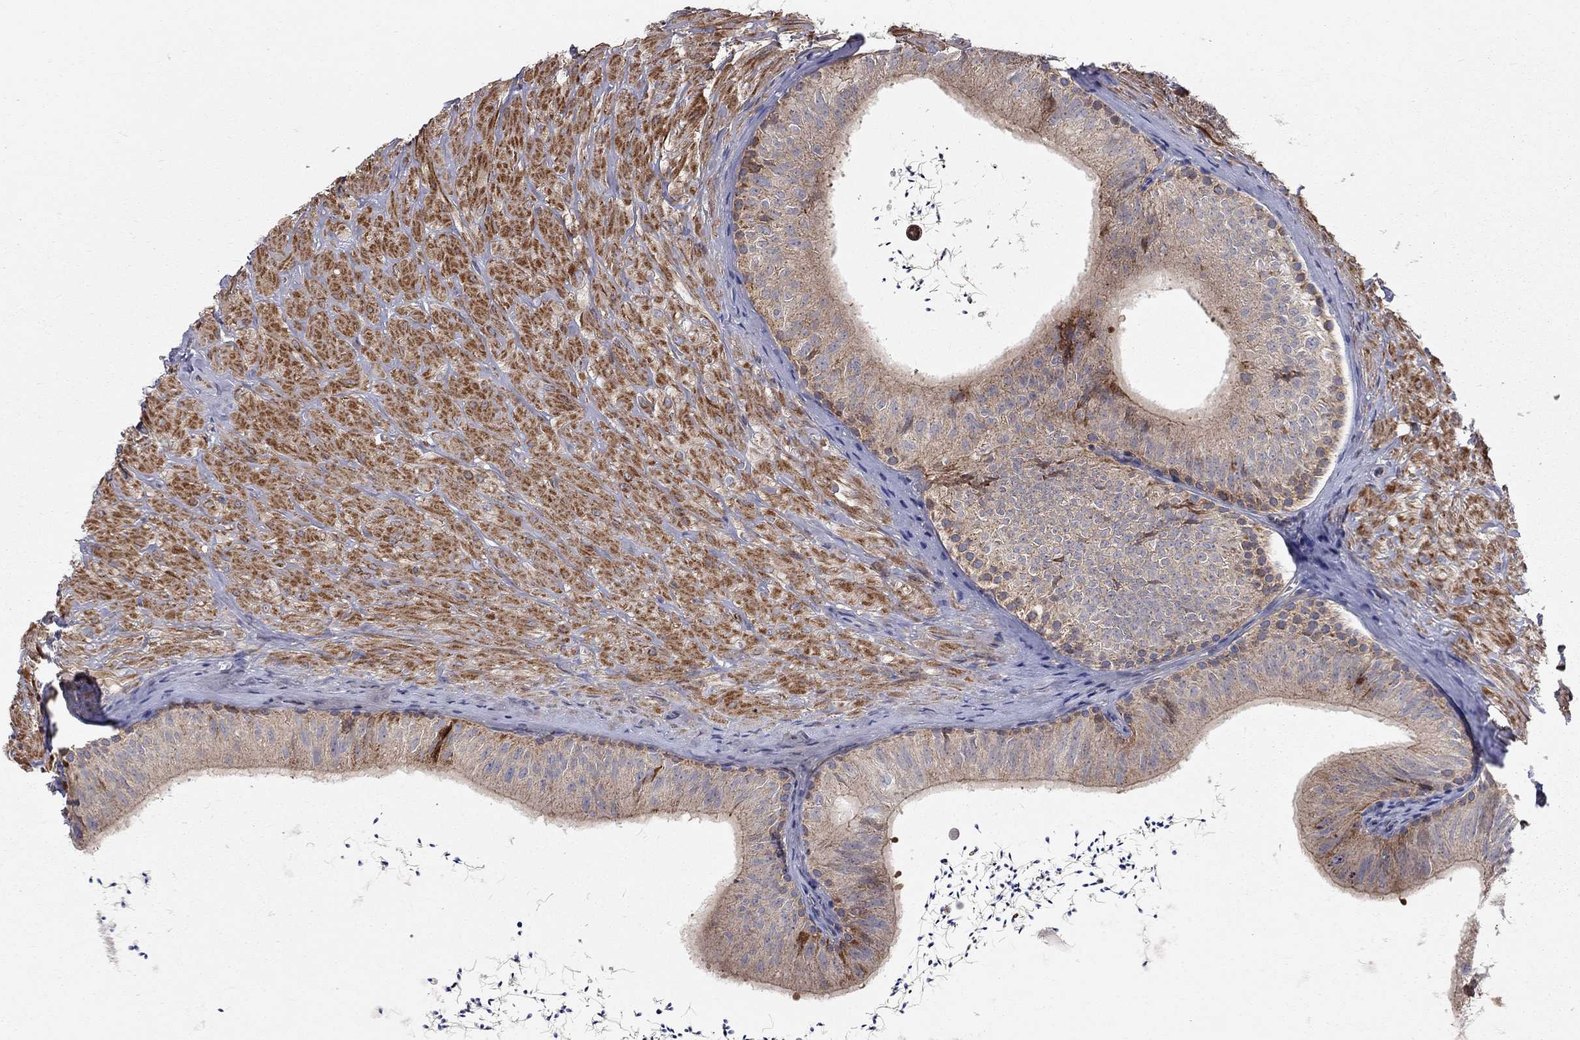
{"staining": {"intensity": "strong", "quantity": "<25%", "location": "cytoplasmic/membranous"}, "tissue": "epididymis", "cell_type": "Glandular cells", "image_type": "normal", "snomed": [{"axis": "morphology", "description": "Normal tissue, NOS"}, {"axis": "topography", "description": "Epididymis"}], "caption": "The micrograph demonstrates a brown stain indicating the presence of a protein in the cytoplasmic/membranous of glandular cells in epididymis.", "gene": "KANSL1L", "patient": {"sex": "male", "age": 32}}